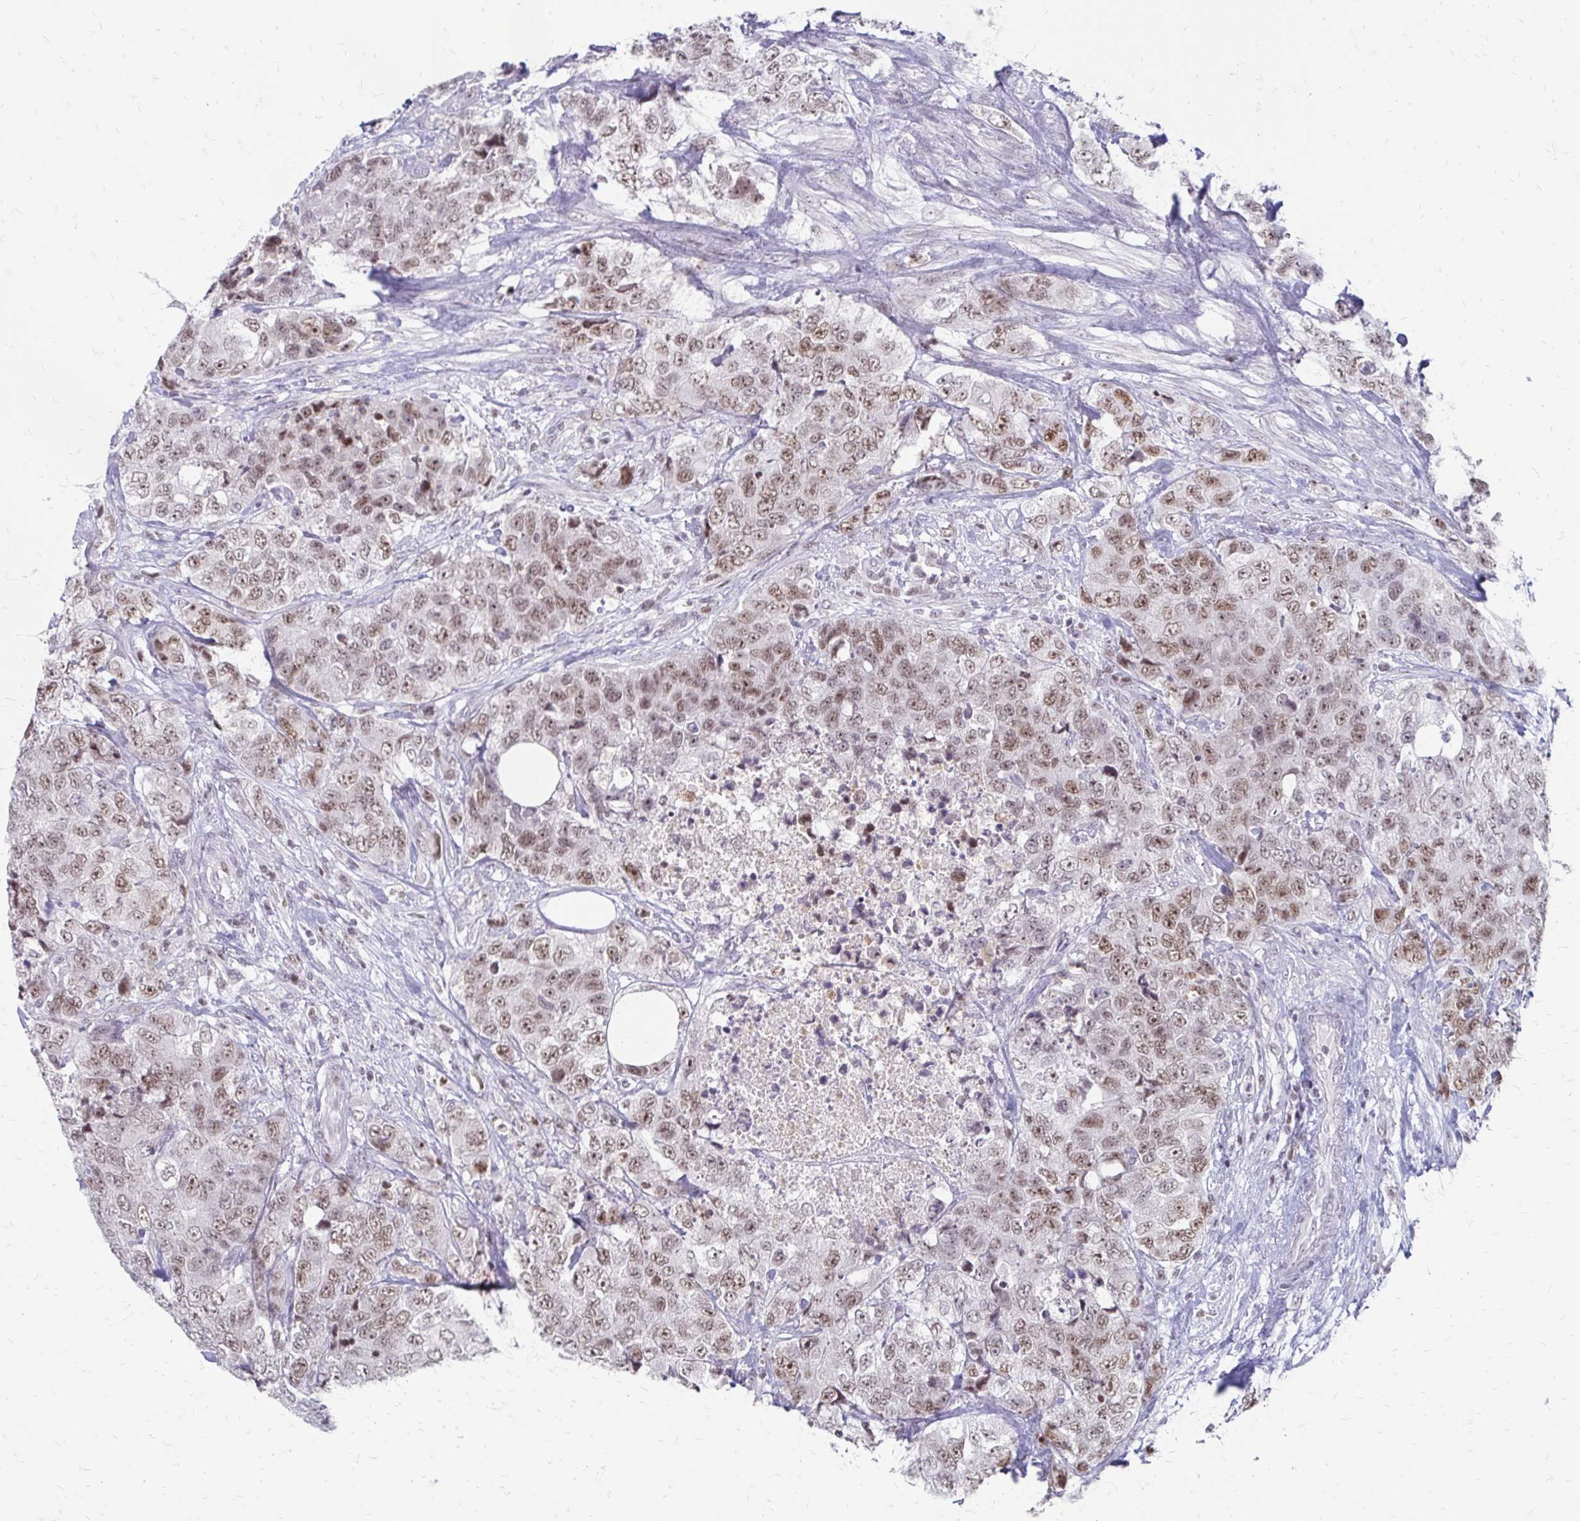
{"staining": {"intensity": "moderate", "quantity": ">75%", "location": "nuclear"}, "tissue": "urothelial cancer", "cell_type": "Tumor cells", "image_type": "cancer", "snomed": [{"axis": "morphology", "description": "Urothelial carcinoma, High grade"}, {"axis": "topography", "description": "Urinary bladder"}], "caption": "Protein positivity by IHC demonstrates moderate nuclear staining in approximately >75% of tumor cells in high-grade urothelial carcinoma.", "gene": "EED", "patient": {"sex": "female", "age": 78}}